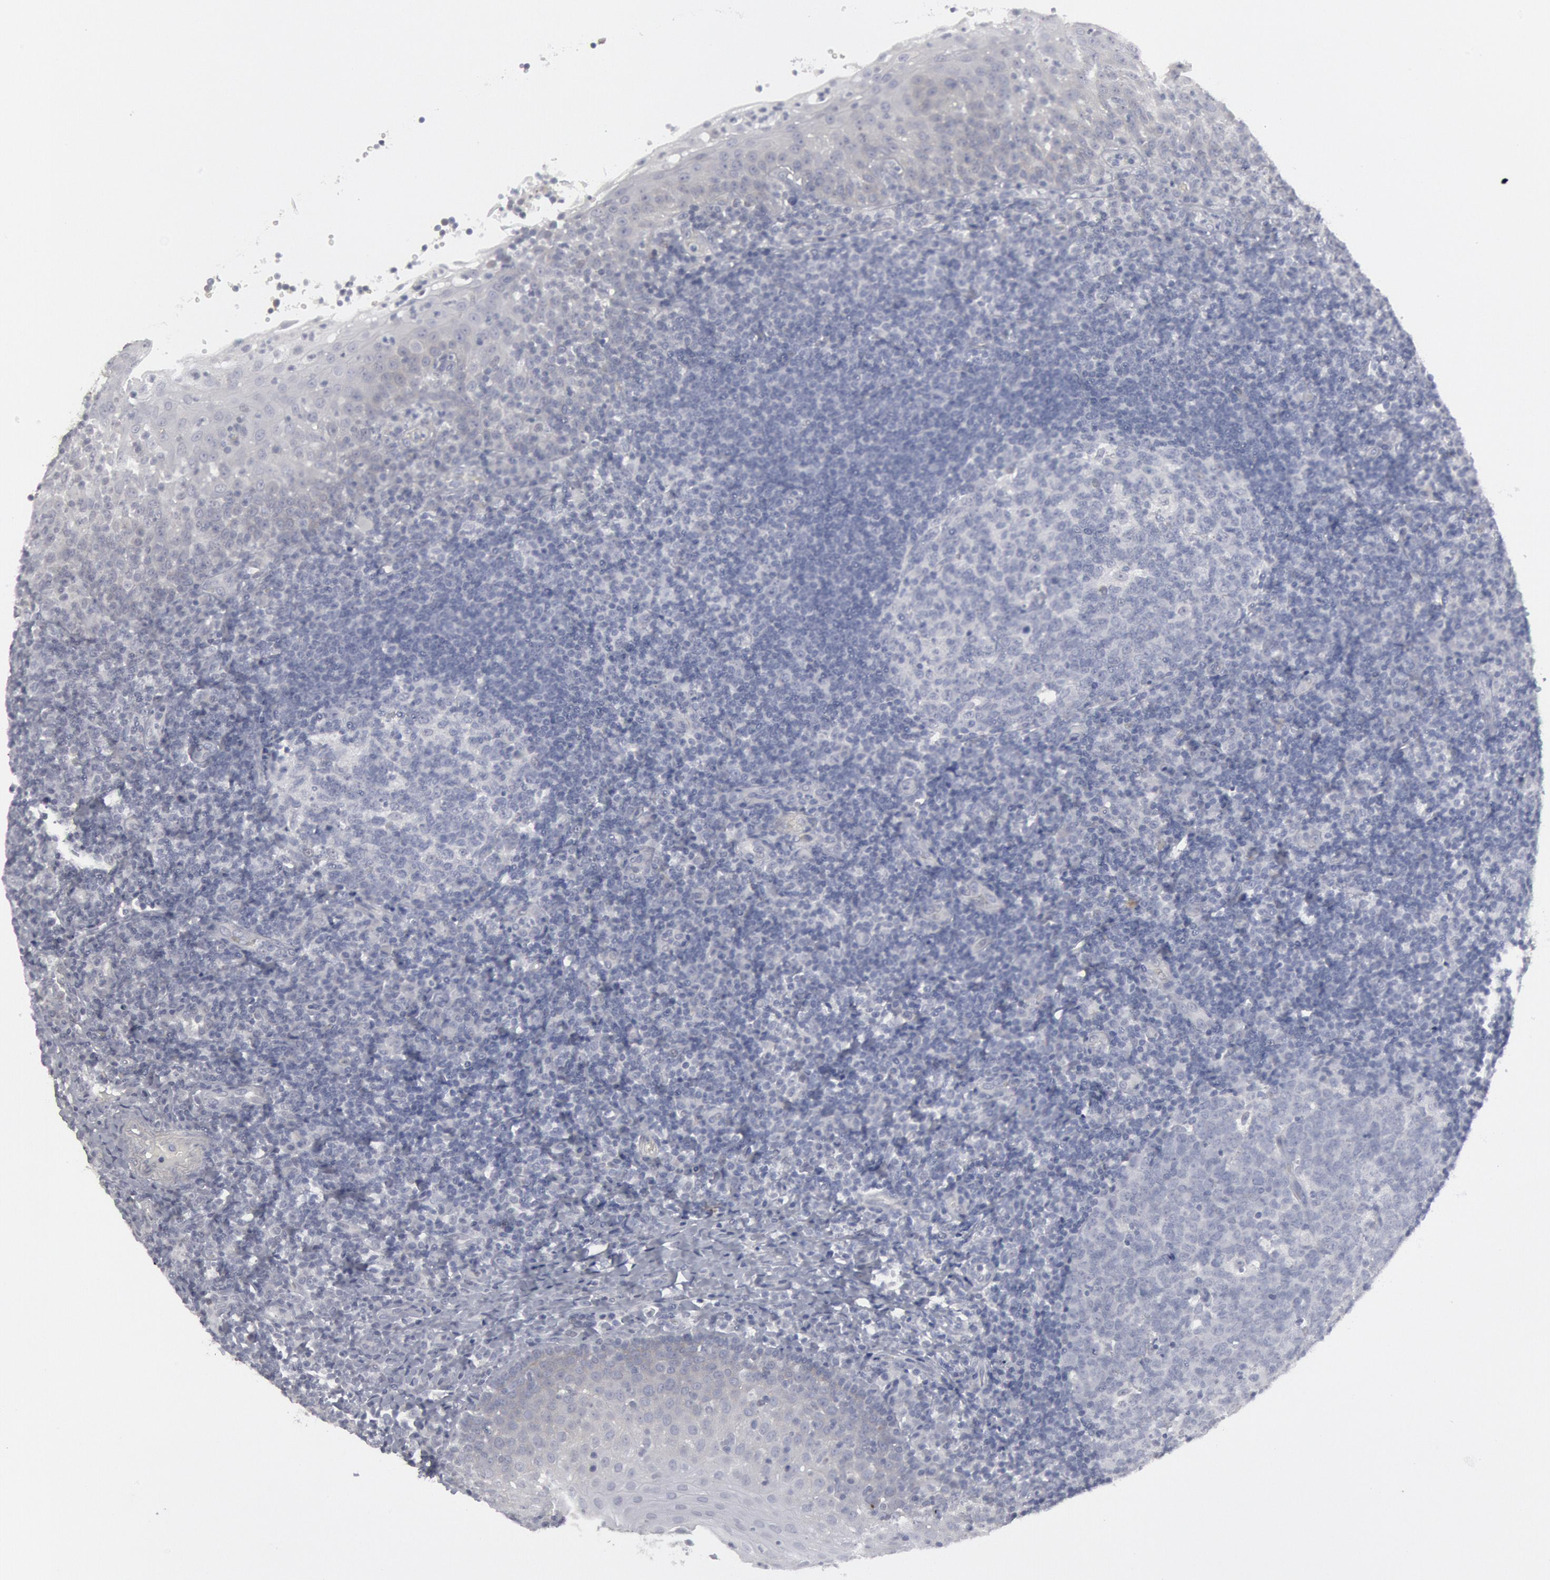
{"staining": {"intensity": "negative", "quantity": "none", "location": "none"}, "tissue": "tonsil", "cell_type": "Germinal center cells", "image_type": "normal", "snomed": [{"axis": "morphology", "description": "Normal tissue, NOS"}, {"axis": "topography", "description": "Tonsil"}], "caption": "An immunohistochemistry photomicrograph of normal tonsil is shown. There is no staining in germinal center cells of tonsil.", "gene": "DMC1", "patient": {"sex": "female", "age": 40}}